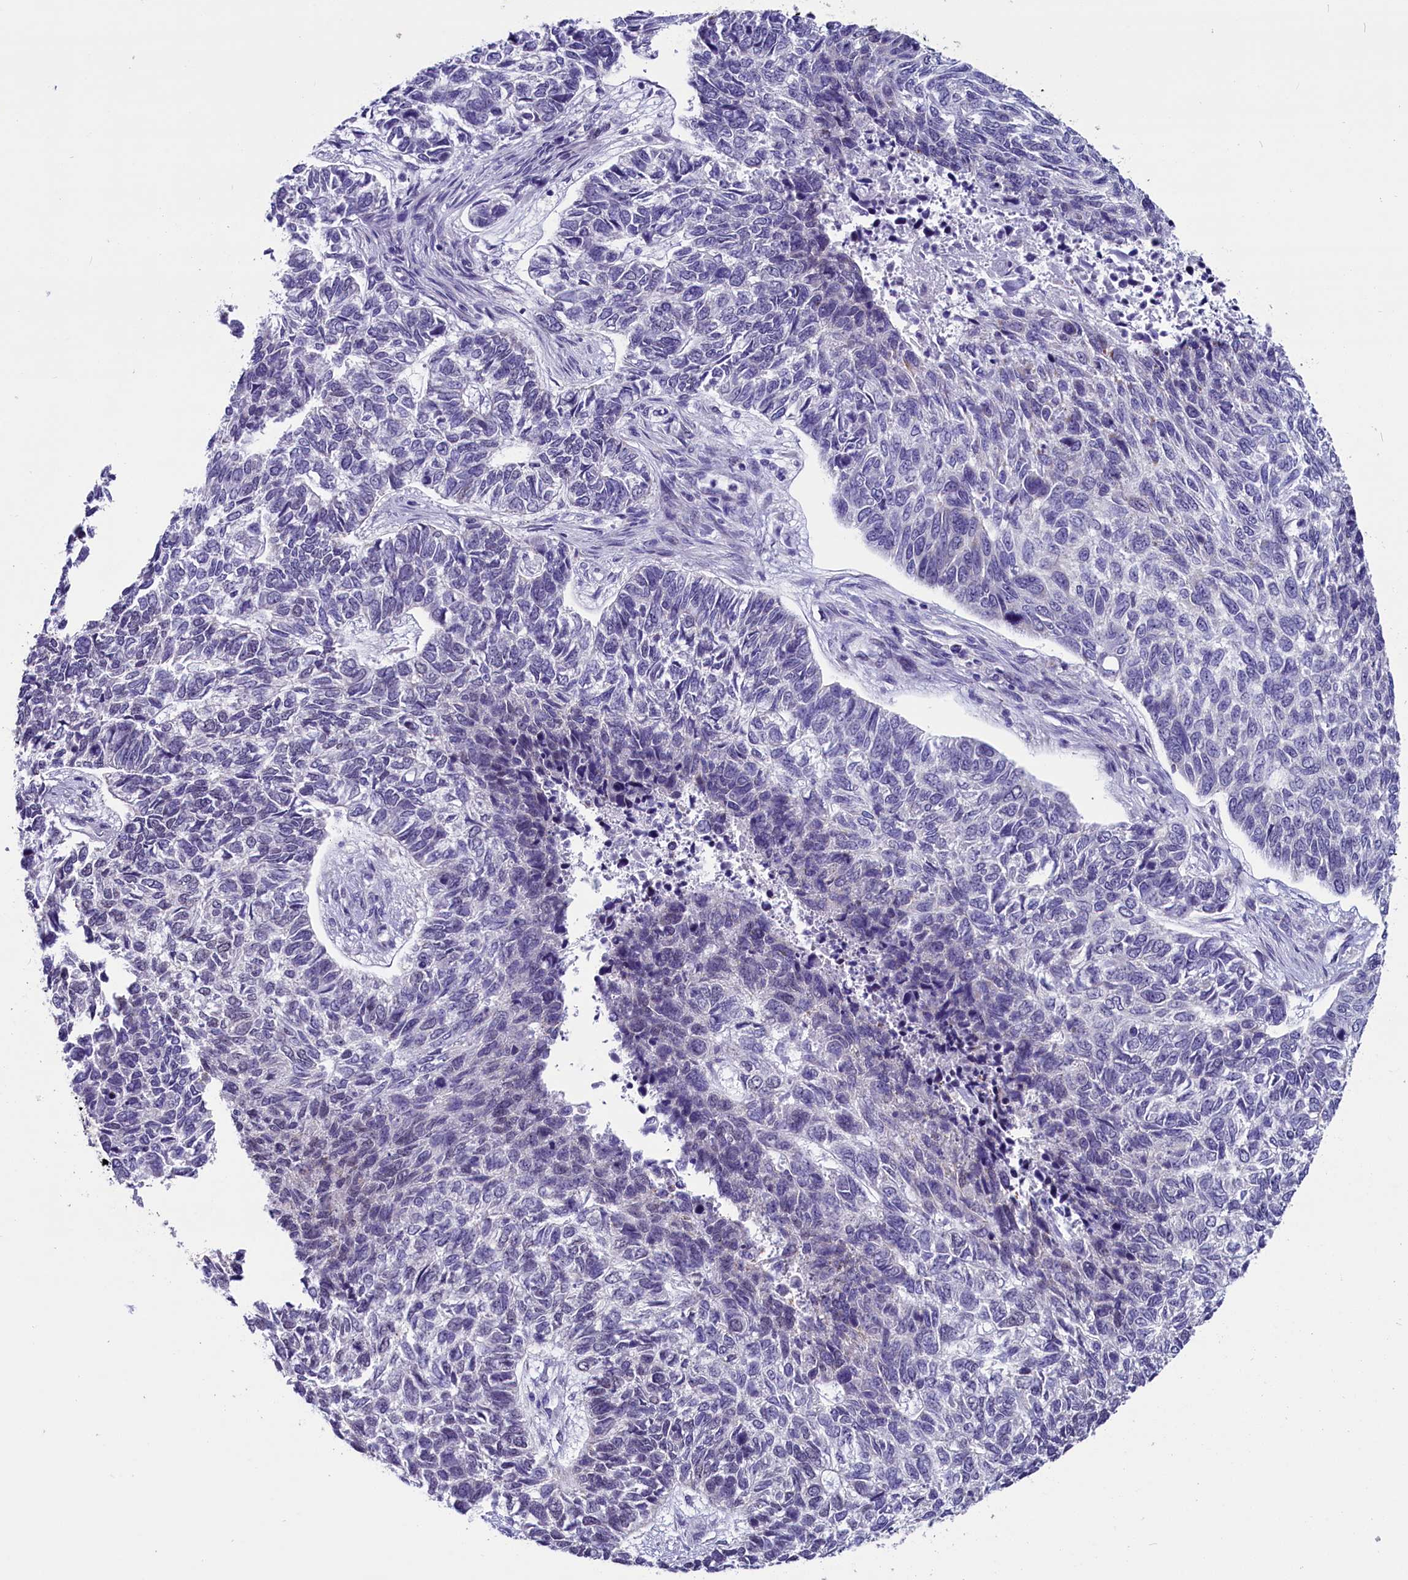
{"staining": {"intensity": "negative", "quantity": "none", "location": "none"}, "tissue": "skin cancer", "cell_type": "Tumor cells", "image_type": "cancer", "snomed": [{"axis": "morphology", "description": "Basal cell carcinoma"}, {"axis": "topography", "description": "Skin"}], "caption": "IHC of human basal cell carcinoma (skin) shows no expression in tumor cells. The staining was performed using DAB to visualize the protein expression in brown, while the nuclei were stained in blue with hematoxylin (Magnification: 20x).", "gene": "SCD5", "patient": {"sex": "female", "age": 65}}